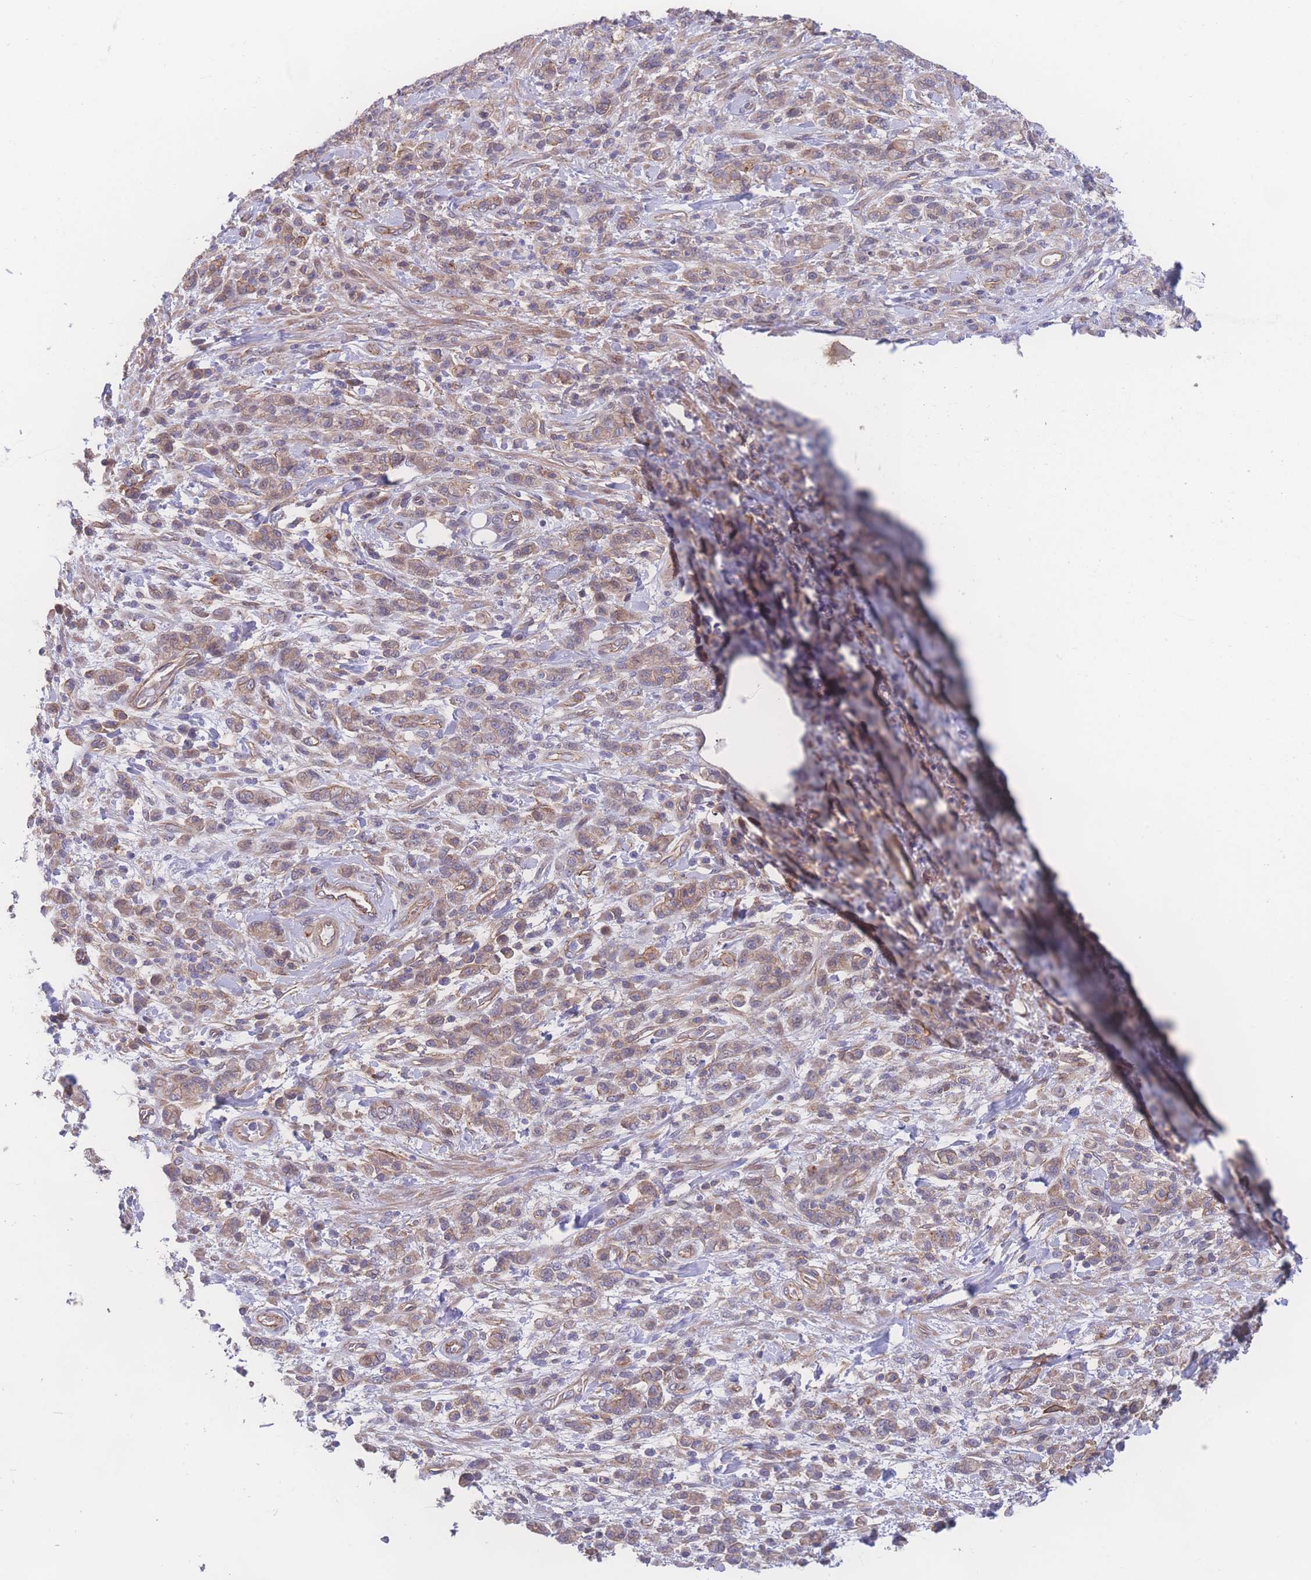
{"staining": {"intensity": "weak", "quantity": ">75%", "location": "cytoplasmic/membranous"}, "tissue": "stomach cancer", "cell_type": "Tumor cells", "image_type": "cancer", "snomed": [{"axis": "morphology", "description": "Adenocarcinoma, NOS"}, {"axis": "topography", "description": "Stomach"}], "caption": "Protein expression analysis of stomach adenocarcinoma exhibits weak cytoplasmic/membranous staining in about >75% of tumor cells.", "gene": "CFAP97", "patient": {"sex": "male", "age": 77}}